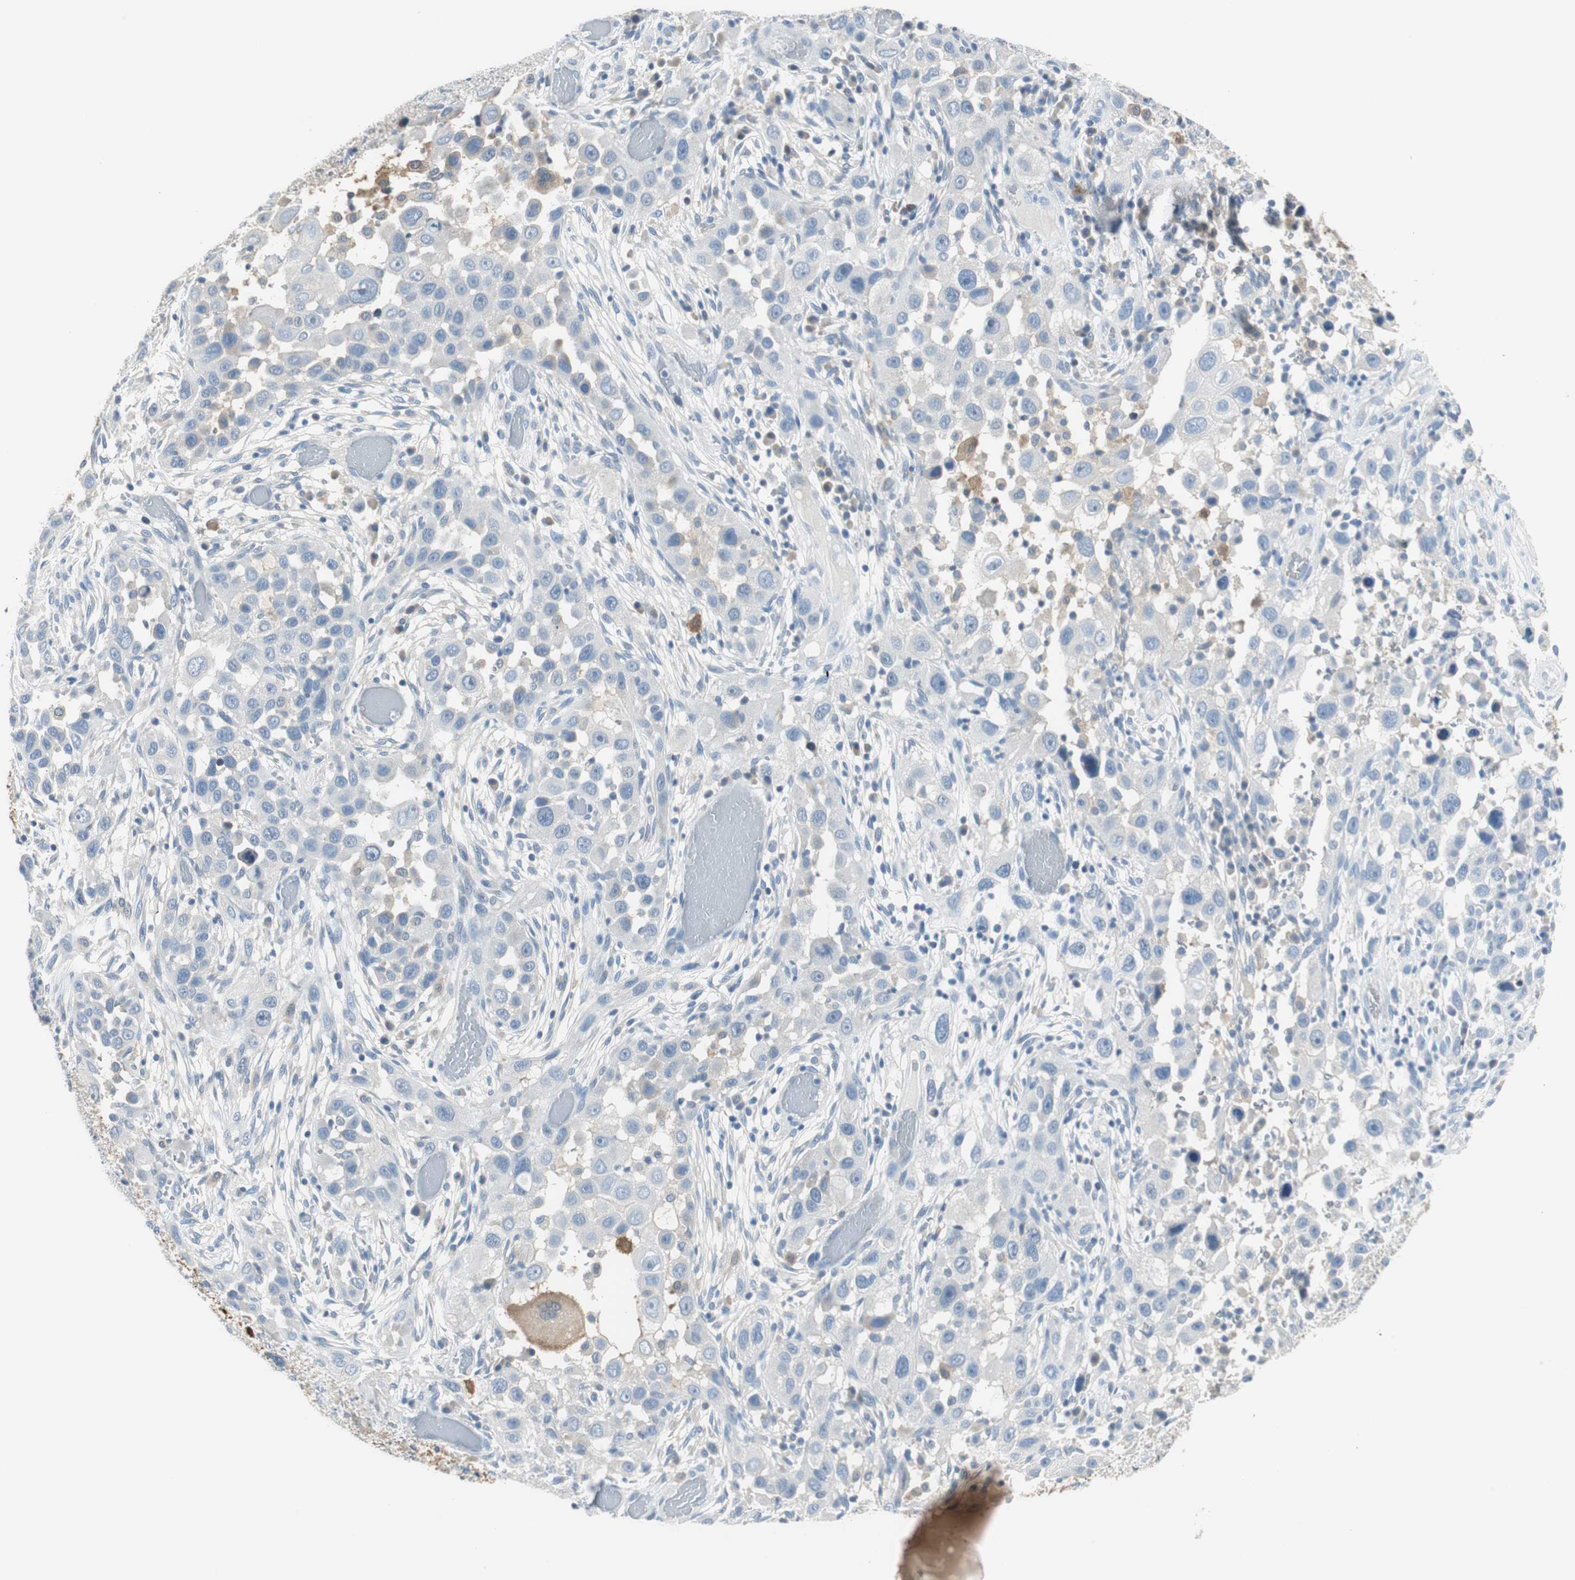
{"staining": {"intensity": "weak", "quantity": "<25%", "location": "cytoplasmic/membranous"}, "tissue": "head and neck cancer", "cell_type": "Tumor cells", "image_type": "cancer", "snomed": [{"axis": "morphology", "description": "Carcinoma, NOS"}, {"axis": "topography", "description": "Head-Neck"}], "caption": "Human head and neck carcinoma stained for a protein using immunohistochemistry (IHC) shows no positivity in tumor cells.", "gene": "MSTO1", "patient": {"sex": "male", "age": 87}}